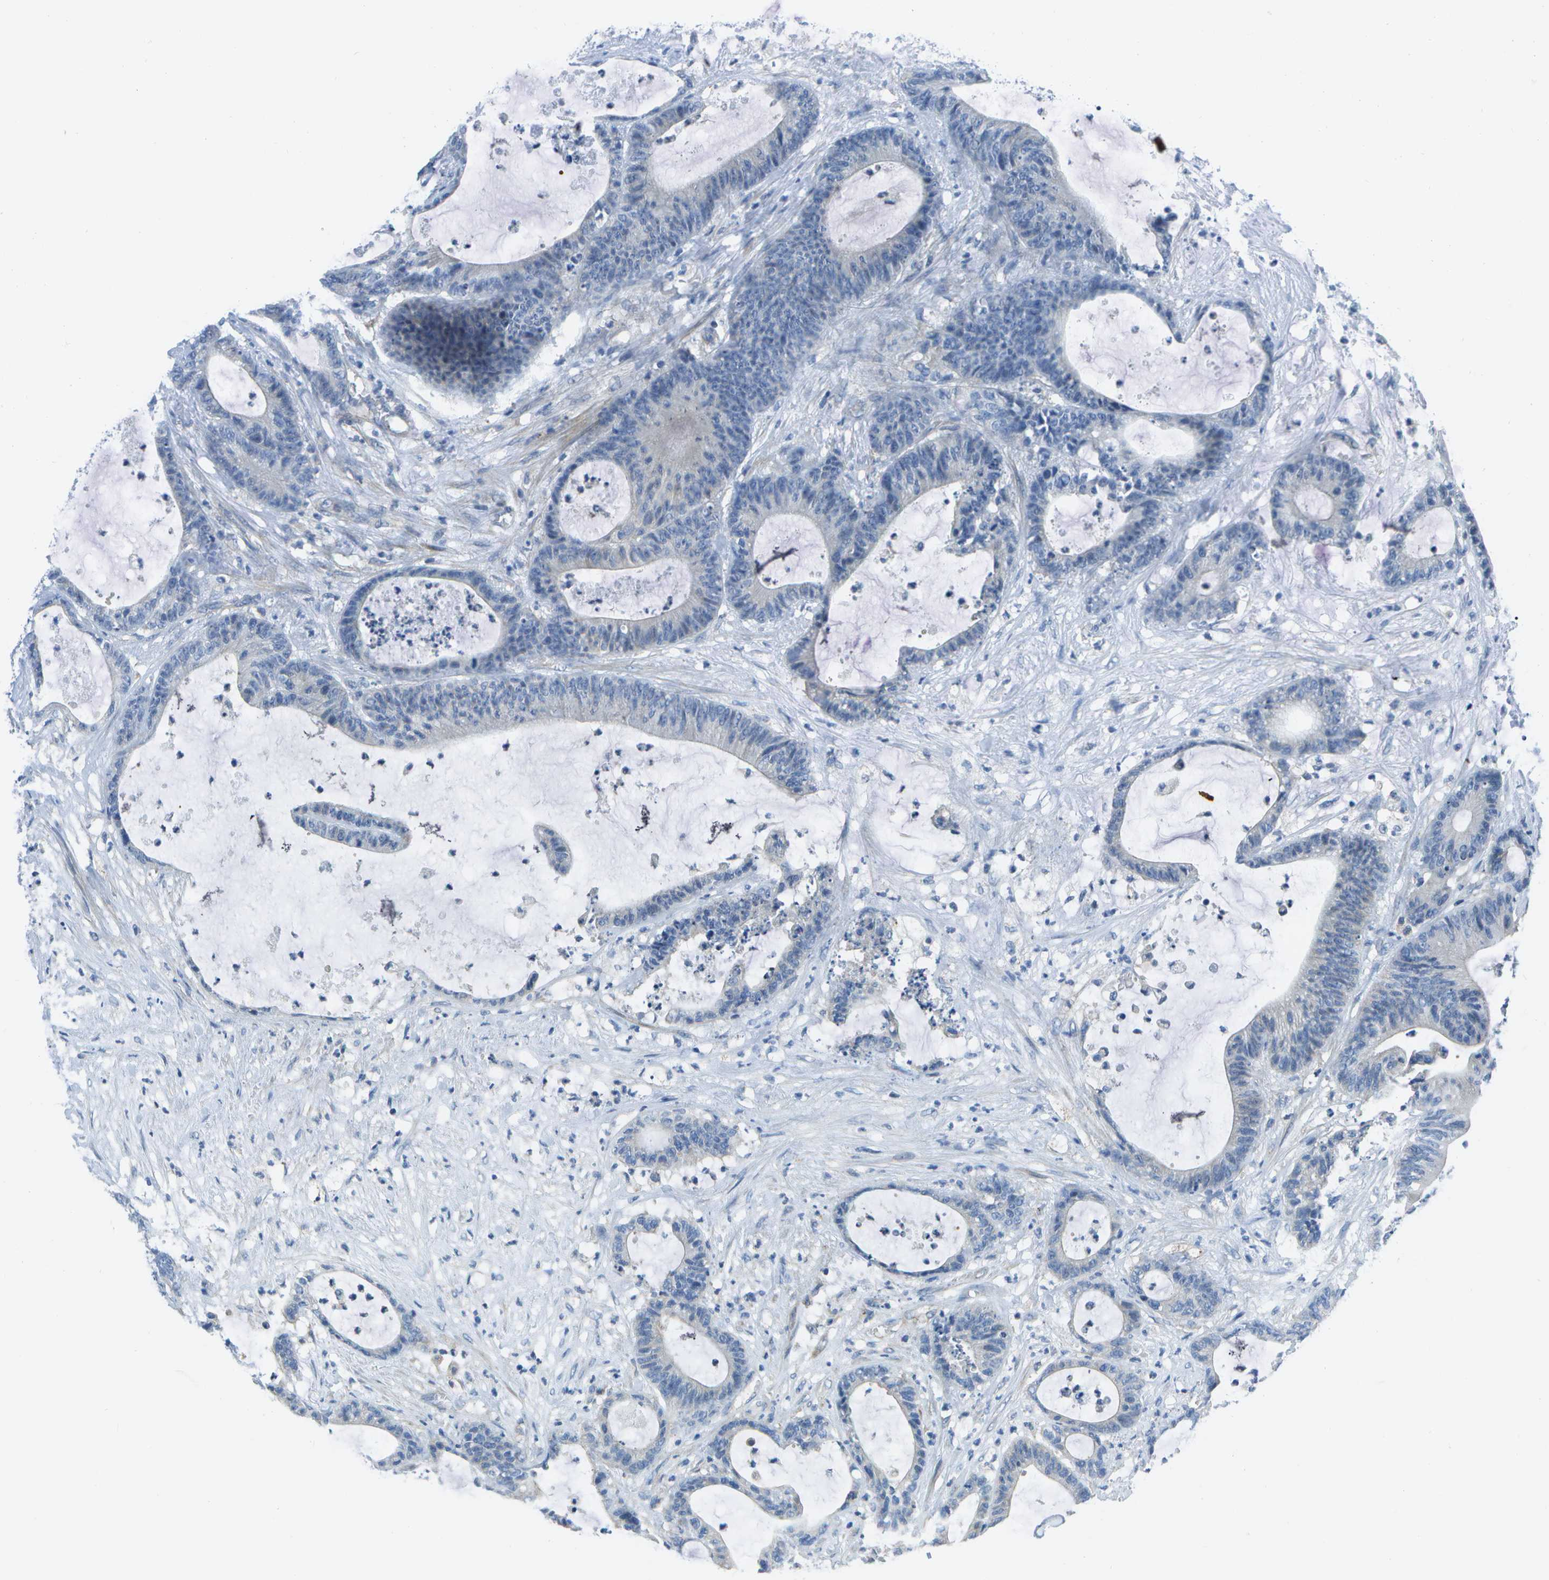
{"staining": {"intensity": "negative", "quantity": "none", "location": "none"}, "tissue": "colorectal cancer", "cell_type": "Tumor cells", "image_type": "cancer", "snomed": [{"axis": "morphology", "description": "Adenocarcinoma, NOS"}, {"axis": "topography", "description": "Colon"}], "caption": "A photomicrograph of colorectal cancer (adenocarcinoma) stained for a protein exhibits no brown staining in tumor cells.", "gene": "DCT", "patient": {"sex": "female", "age": 84}}